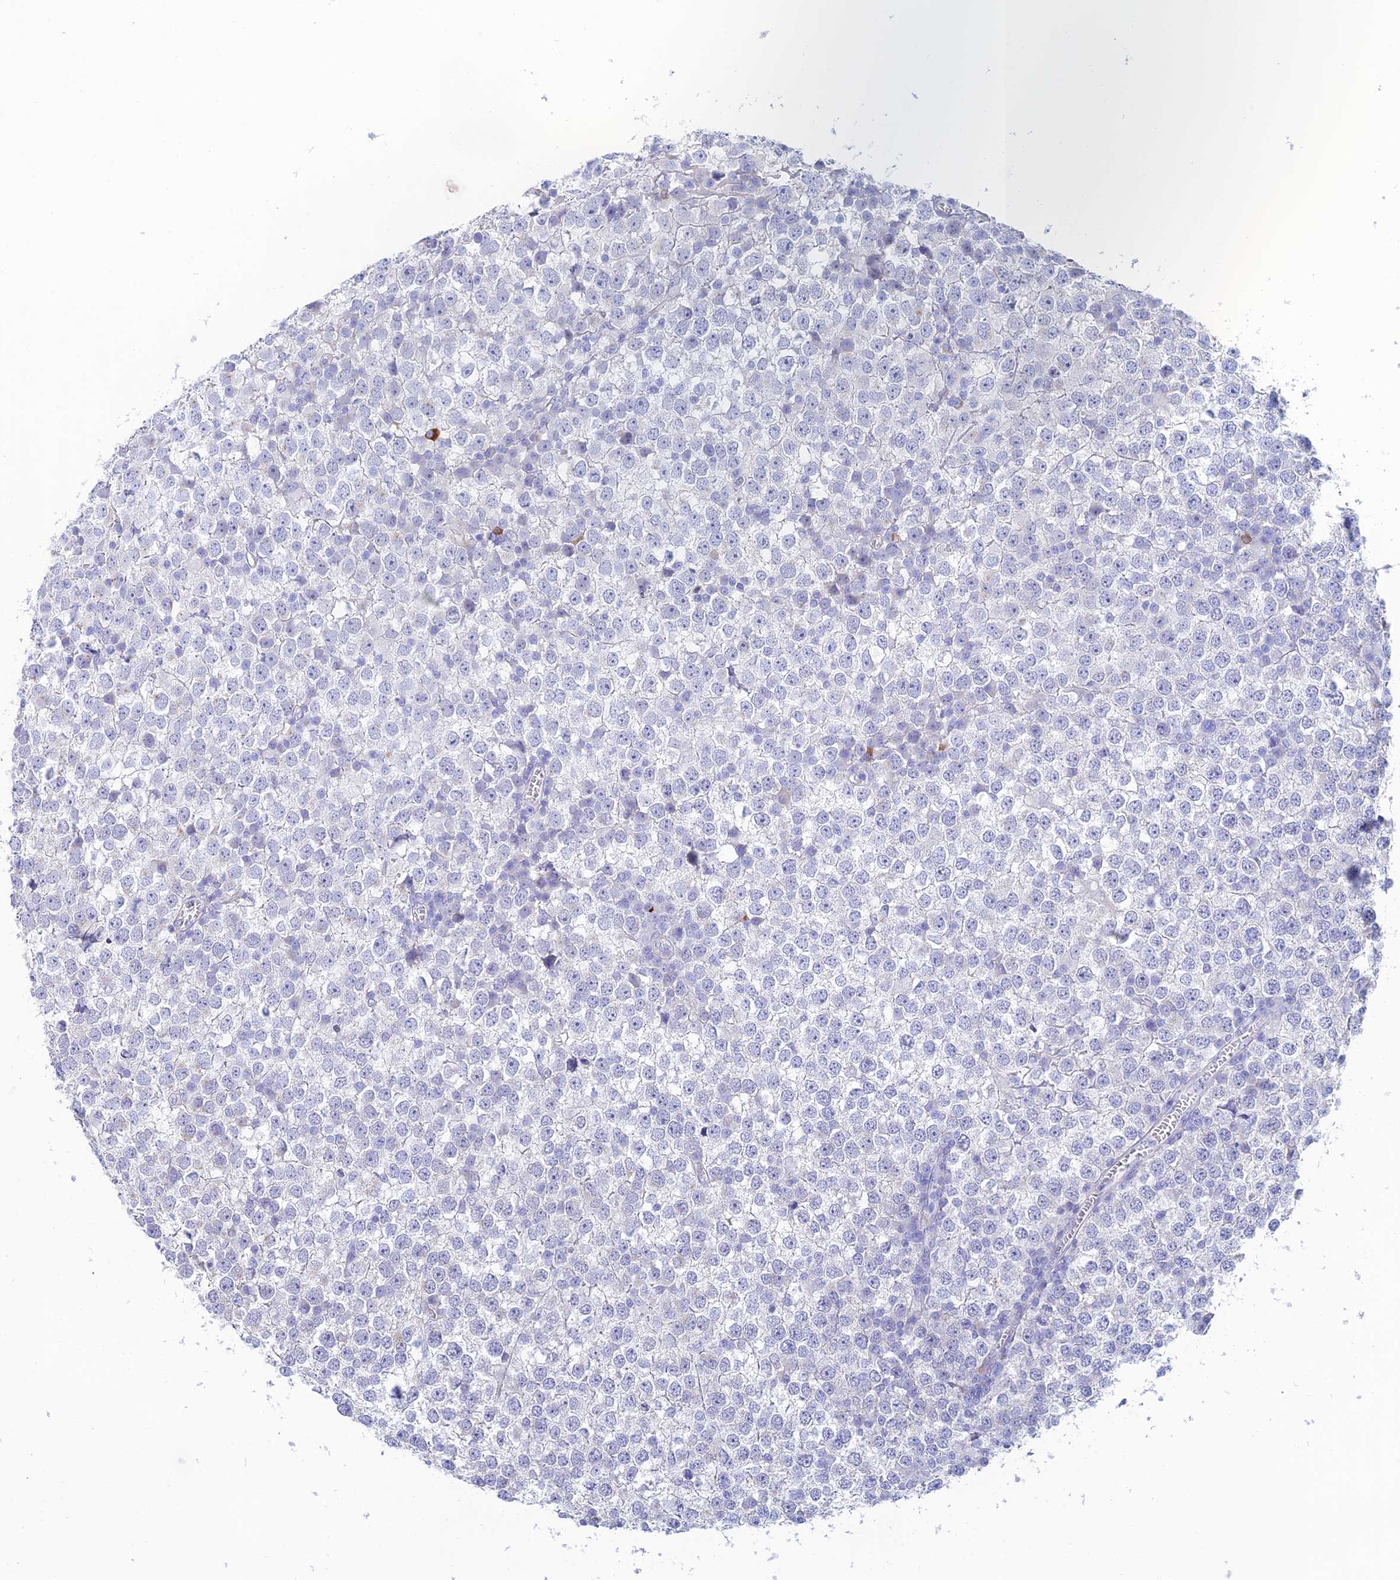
{"staining": {"intensity": "negative", "quantity": "none", "location": "none"}, "tissue": "testis cancer", "cell_type": "Tumor cells", "image_type": "cancer", "snomed": [{"axis": "morphology", "description": "Seminoma, NOS"}, {"axis": "topography", "description": "Testis"}], "caption": "High power microscopy photomicrograph of an immunohistochemistry (IHC) image of testis cancer (seminoma), revealing no significant positivity in tumor cells. (DAB immunohistochemistry with hematoxylin counter stain).", "gene": "CEP152", "patient": {"sex": "male", "age": 65}}